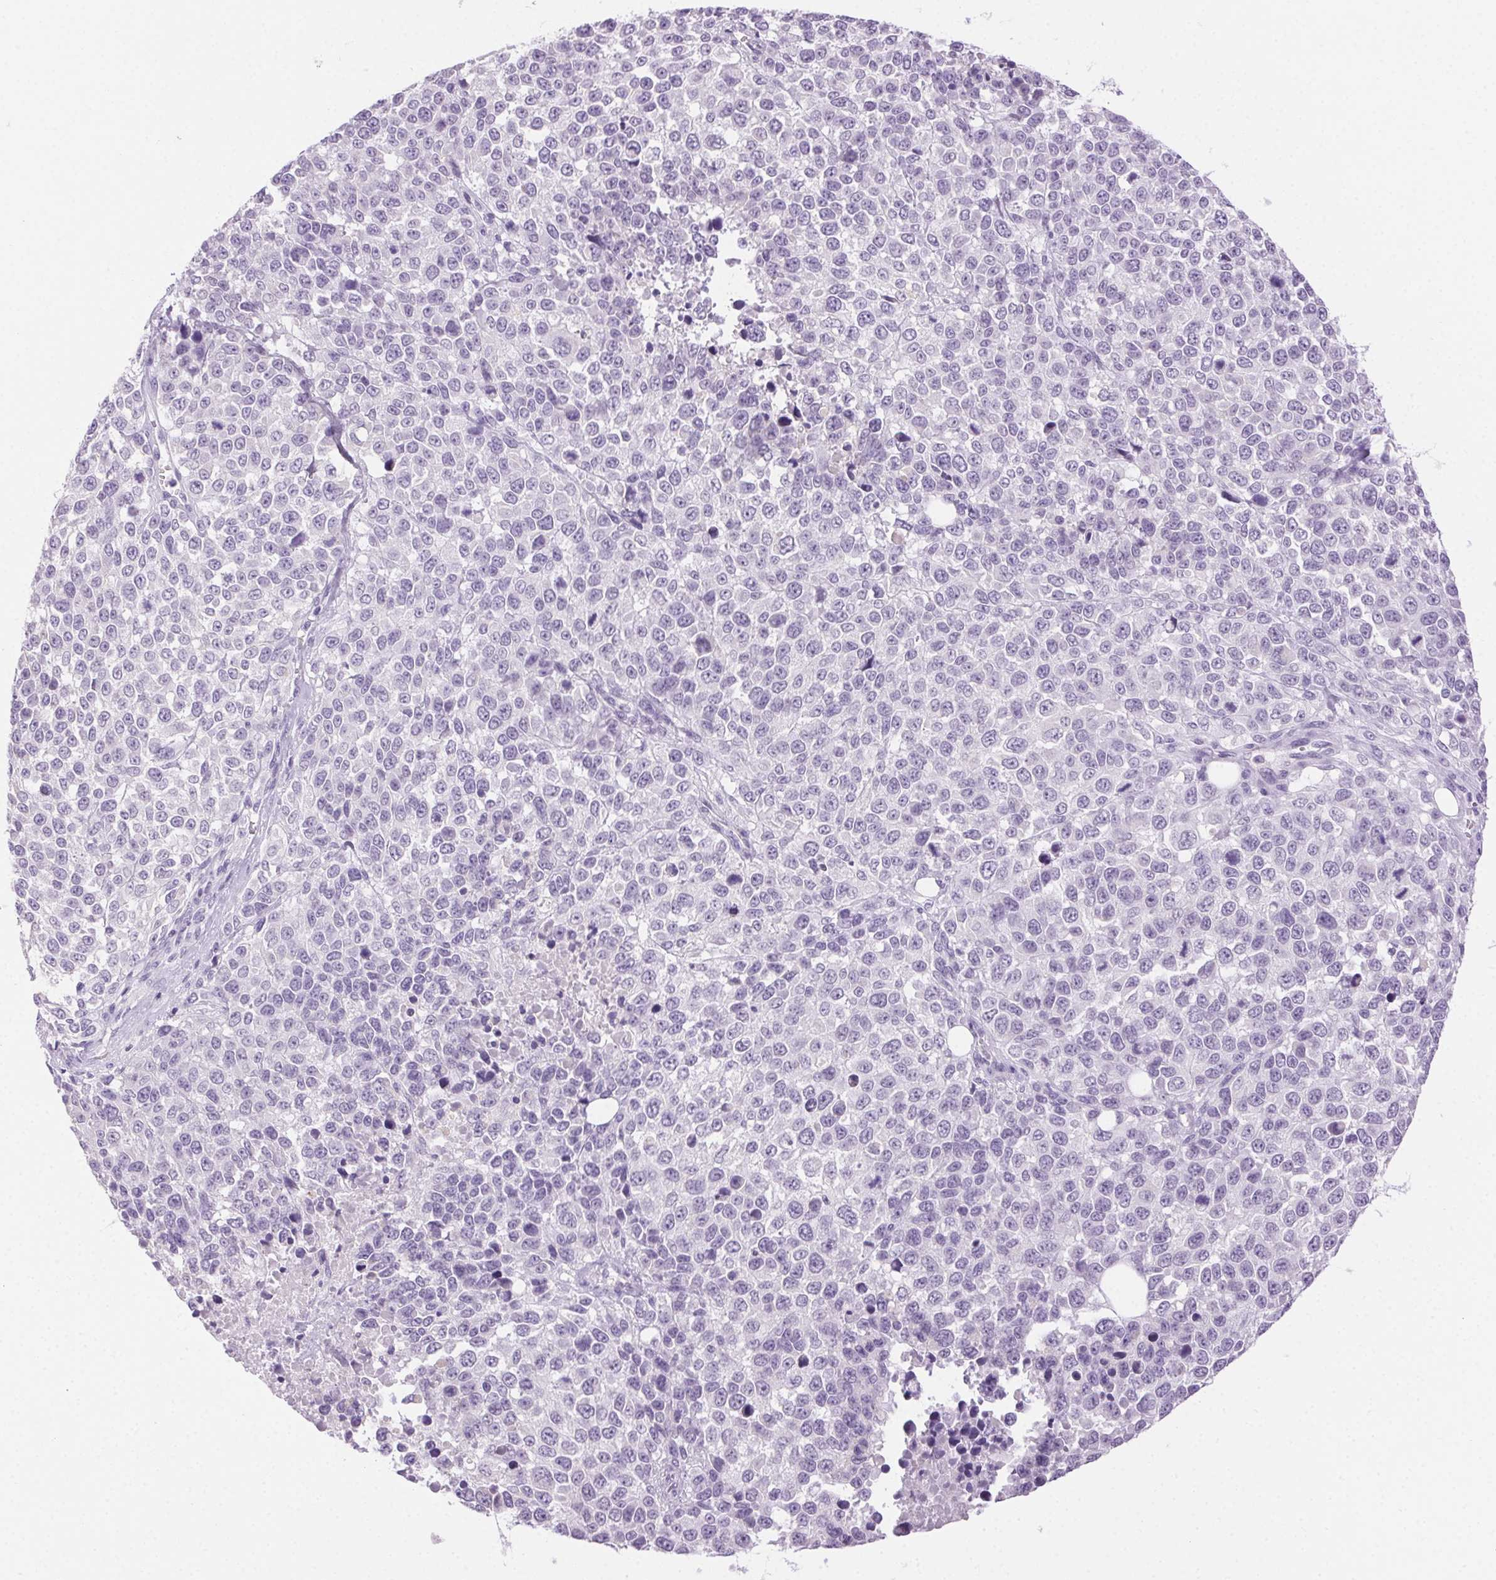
{"staining": {"intensity": "negative", "quantity": "none", "location": "none"}, "tissue": "melanoma", "cell_type": "Tumor cells", "image_type": "cancer", "snomed": [{"axis": "morphology", "description": "Malignant melanoma, Metastatic site"}, {"axis": "topography", "description": "Skin"}], "caption": "This is an immunohistochemistry (IHC) photomicrograph of human melanoma. There is no expression in tumor cells.", "gene": "CLDN10", "patient": {"sex": "male", "age": 84}}